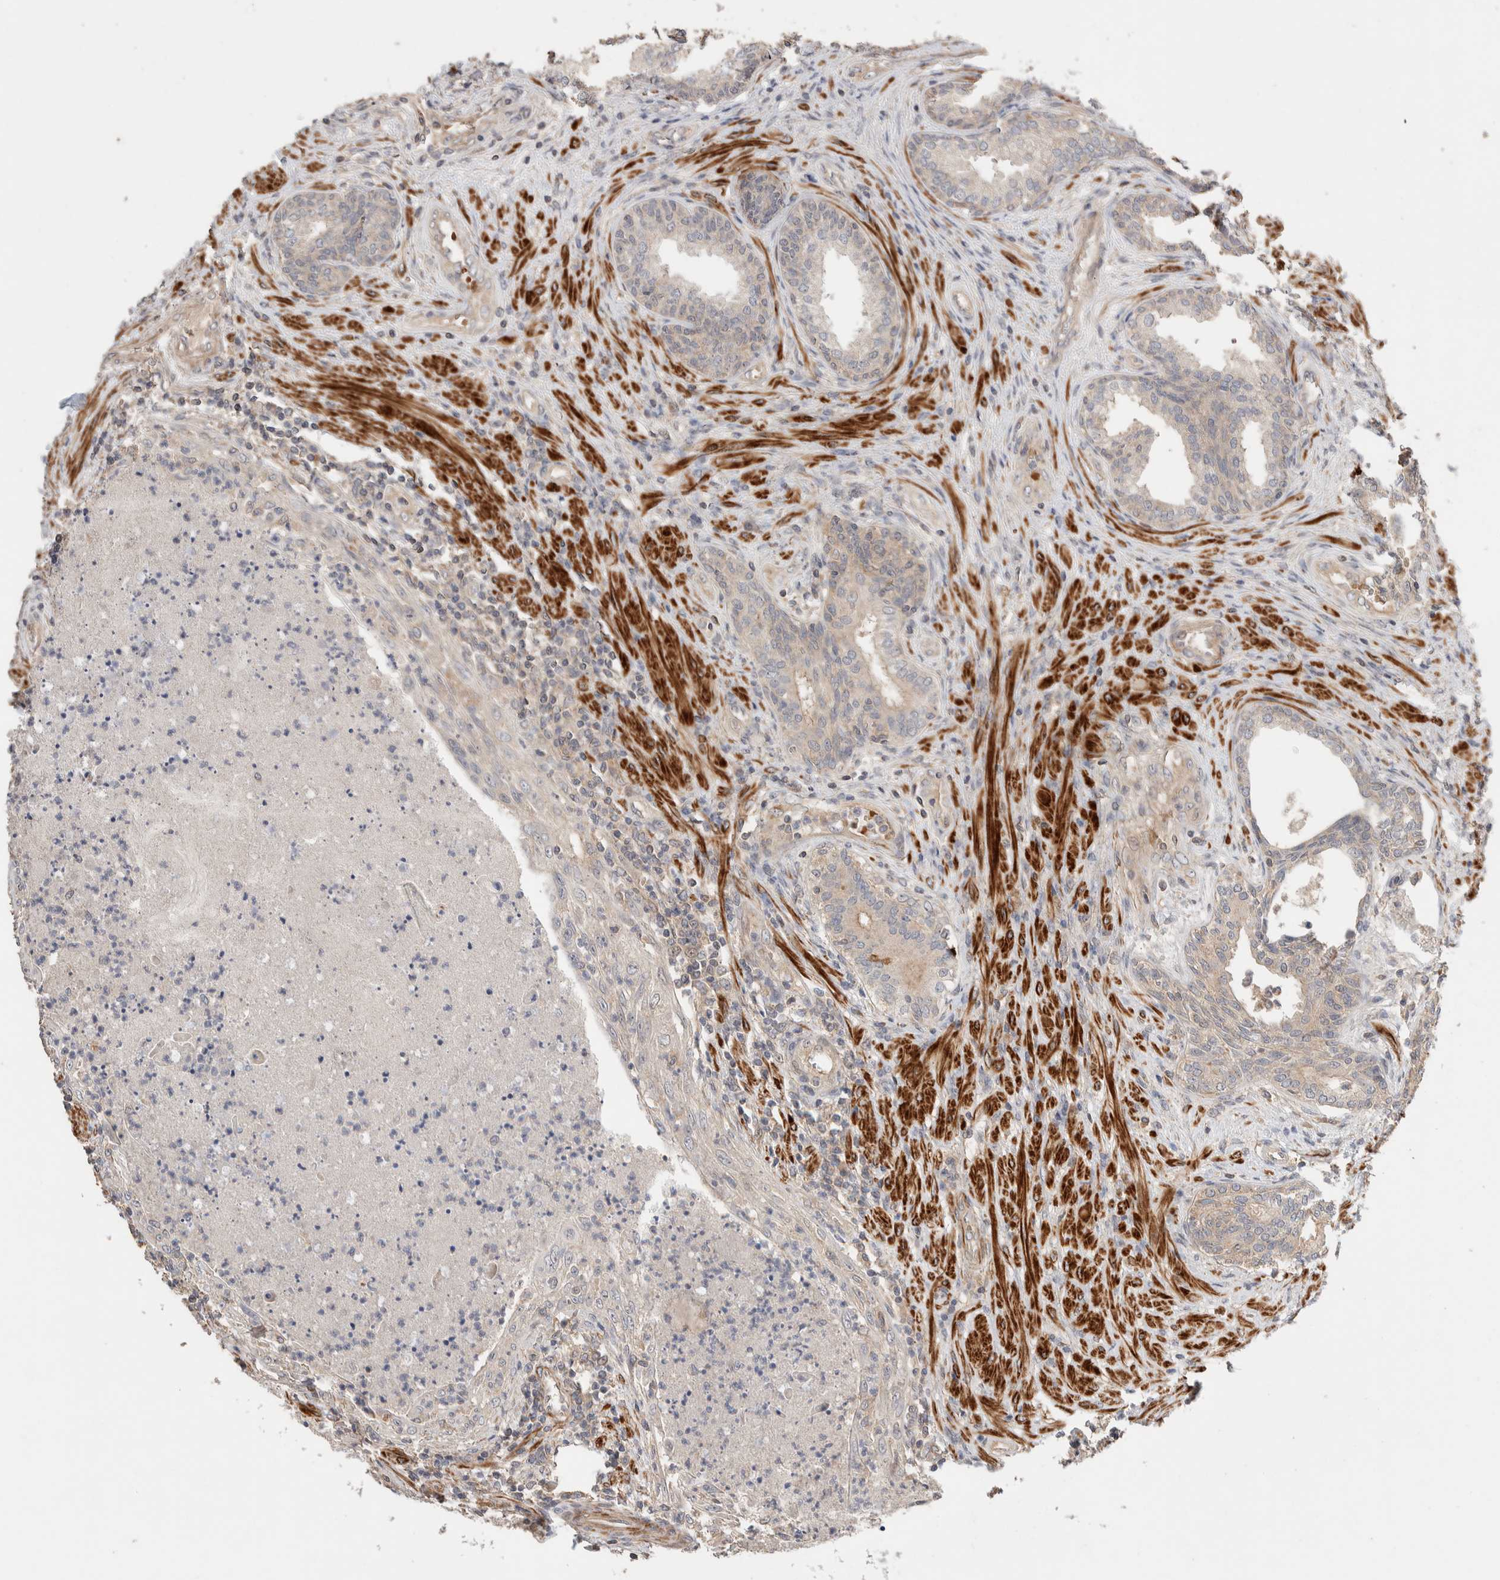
{"staining": {"intensity": "weak", "quantity": "25%-75%", "location": "cytoplasmic/membranous"}, "tissue": "prostate", "cell_type": "Glandular cells", "image_type": "normal", "snomed": [{"axis": "morphology", "description": "Normal tissue, NOS"}, {"axis": "topography", "description": "Prostate"}], "caption": "An immunohistochemistry (IHC) histopathology image of normal tissue is shown. Protein staining in brown shows weak cytoplasmic/membranous positivity in prostate within glandular cells.", "gene": "WDR91", "patient": {"sex": "male", "age": 76}}